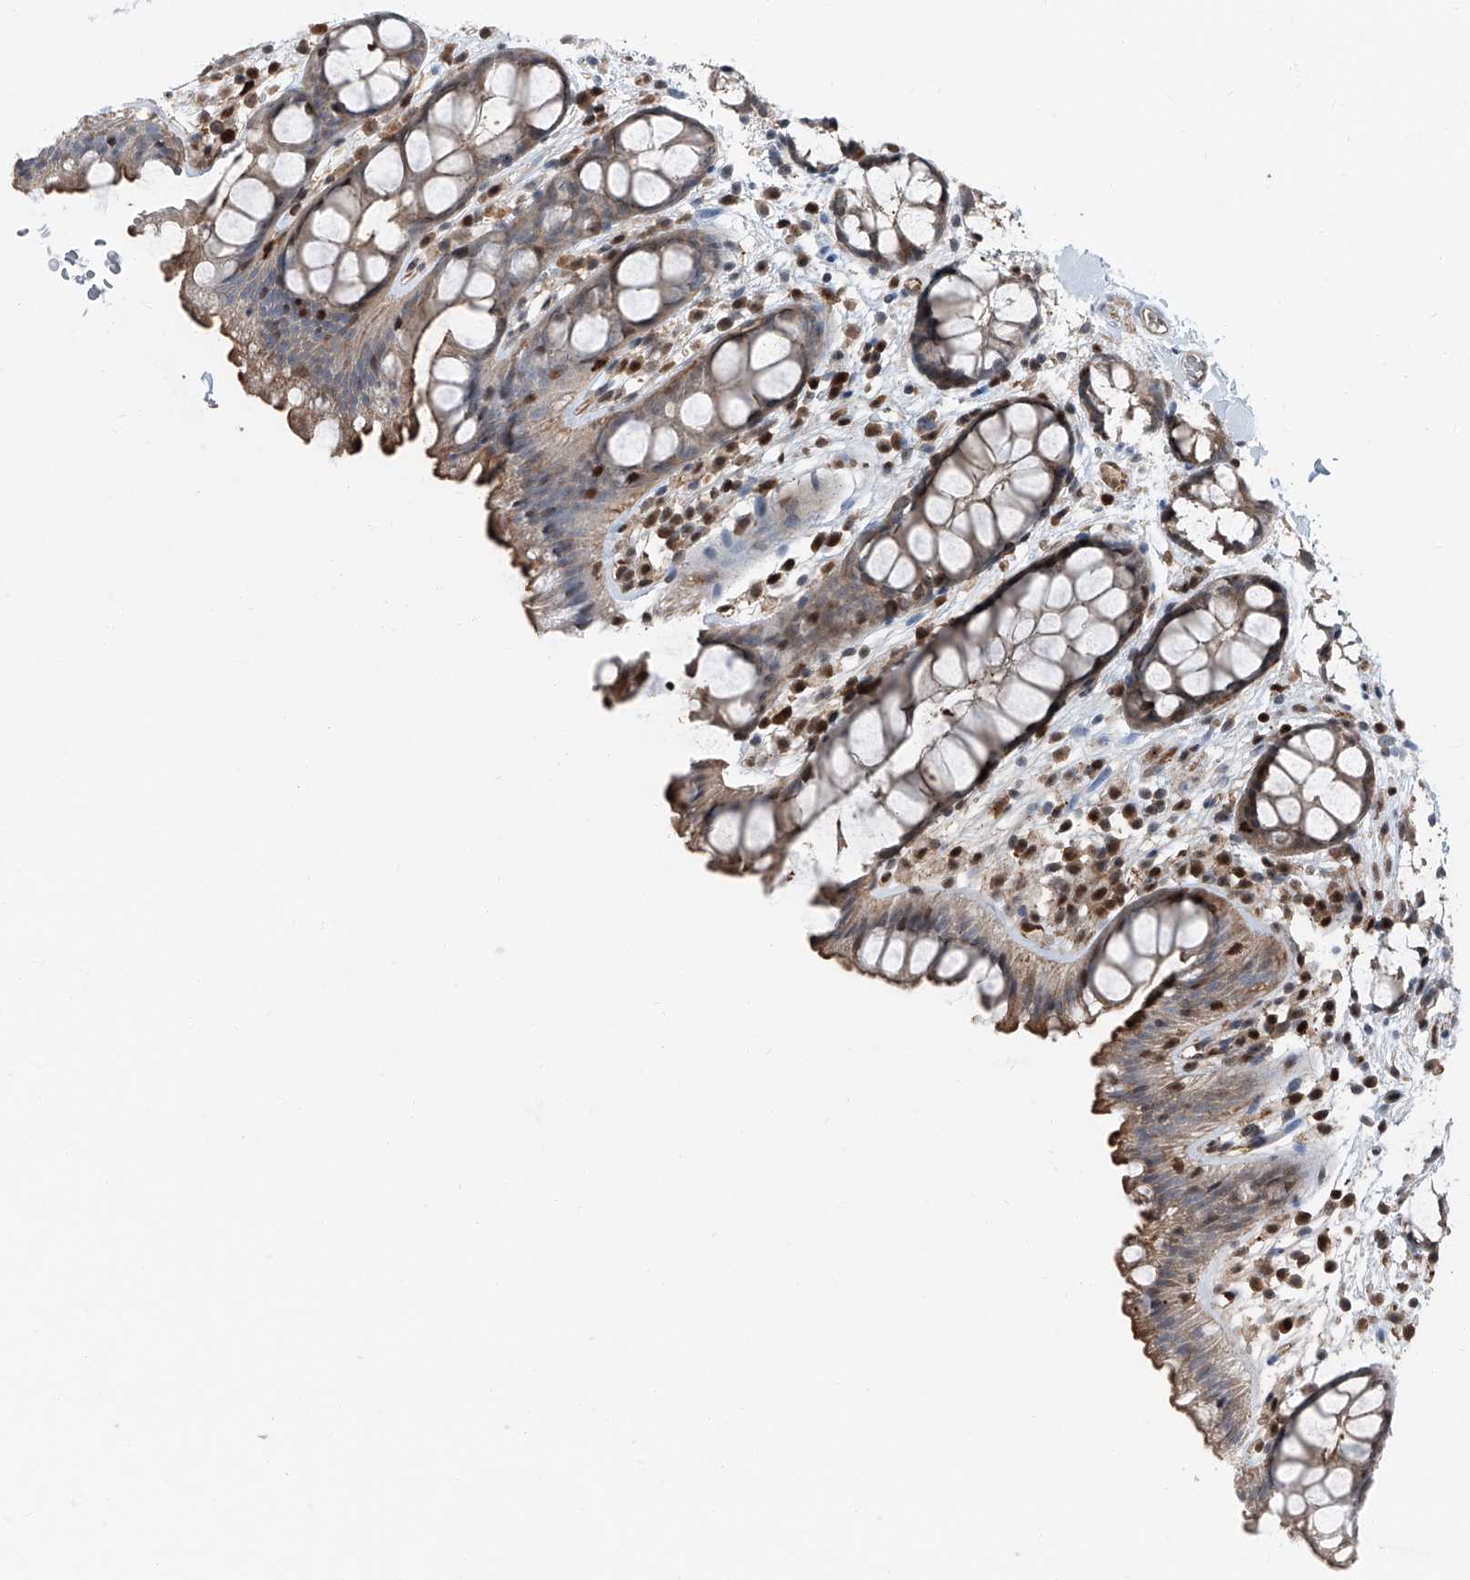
{"staining": {"intensity": "strong", "quantity": ">75%", "location": "cytoplasmic/membranous,nuclear"}, "tissue": "rectum", "cell_type": "Glandular cells", "image_type": "normal", "snomed": [{"axis": "morphology", "description": "Normal tissue, NOS"}, {"axis": "topography", "description": "Rectum"}], "caption": "About >75% of glandular cells in benign rectum exhibit strong cytoplasmic/membranous,nuclear protein positivity as visualized by brown immunohistochemical staining.", "gene": "PSMB10", "patient": {"sex": "female", "age": 65}}